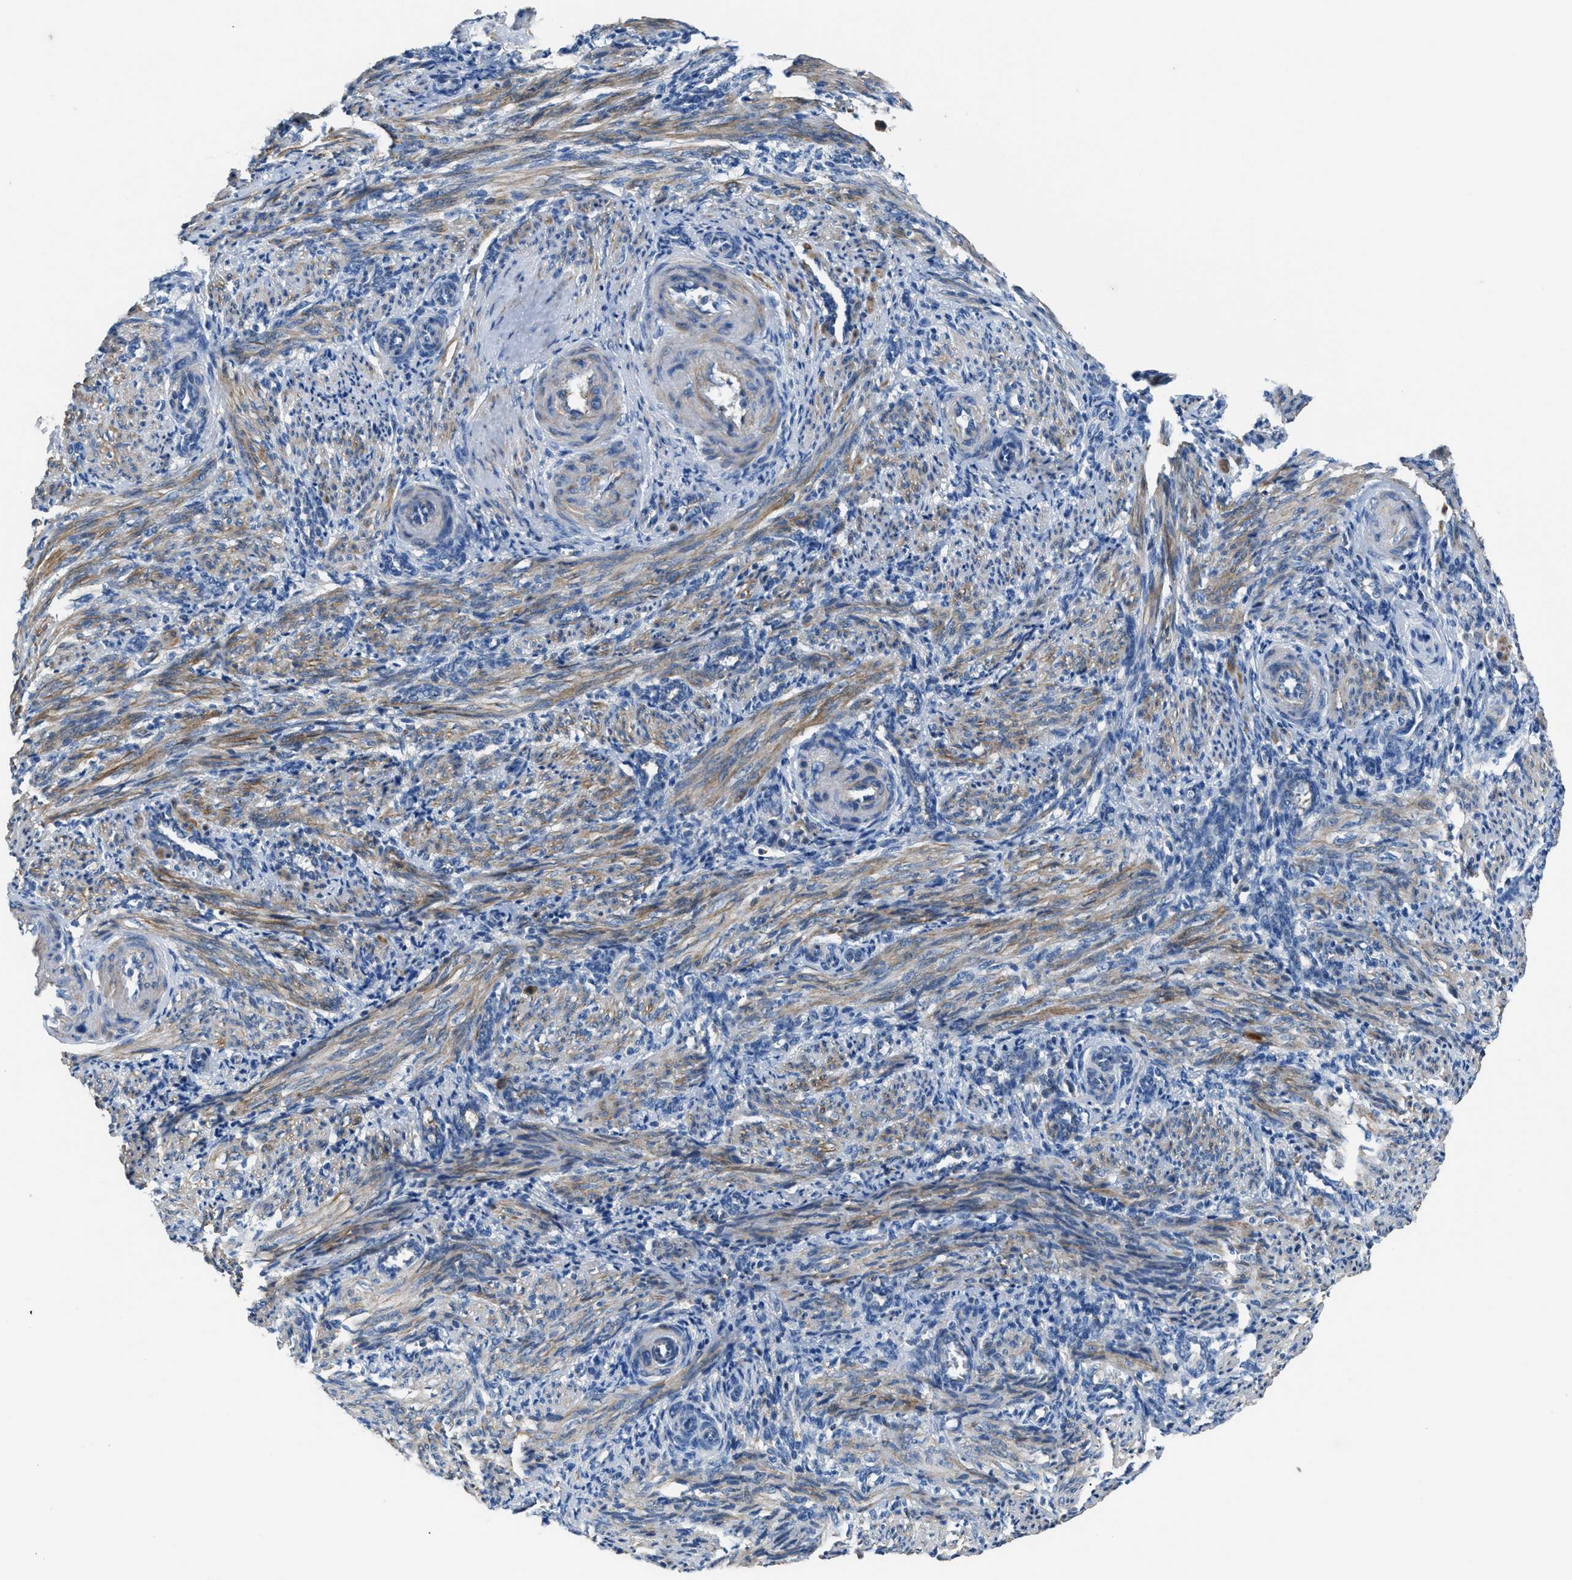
{"staining": {"intensity": "moderate", "quantity": ">75%", "location": "cytoplasmic/membranous"}, "tissue": "smooth muscle", "cell_type": "Smooth muscle cells", "image_type": "normal", "snomed": [{"axis": "morphology", "description": "Normal tissue, NOS"}, {"axis": "topography", "description": "Endometrium"}], "caption": "This photomicrograph exhibits benign smooth muscle stained with immunohistochemistry (IHC) to label a protein in brown. The cytoplasmic/membranous of smooth muscle cells show moderate positivity for the protein. Nuclei are counter-stained blue.", "gene": "SGCZ", "patient": {"sex": "female", "age": 33}}